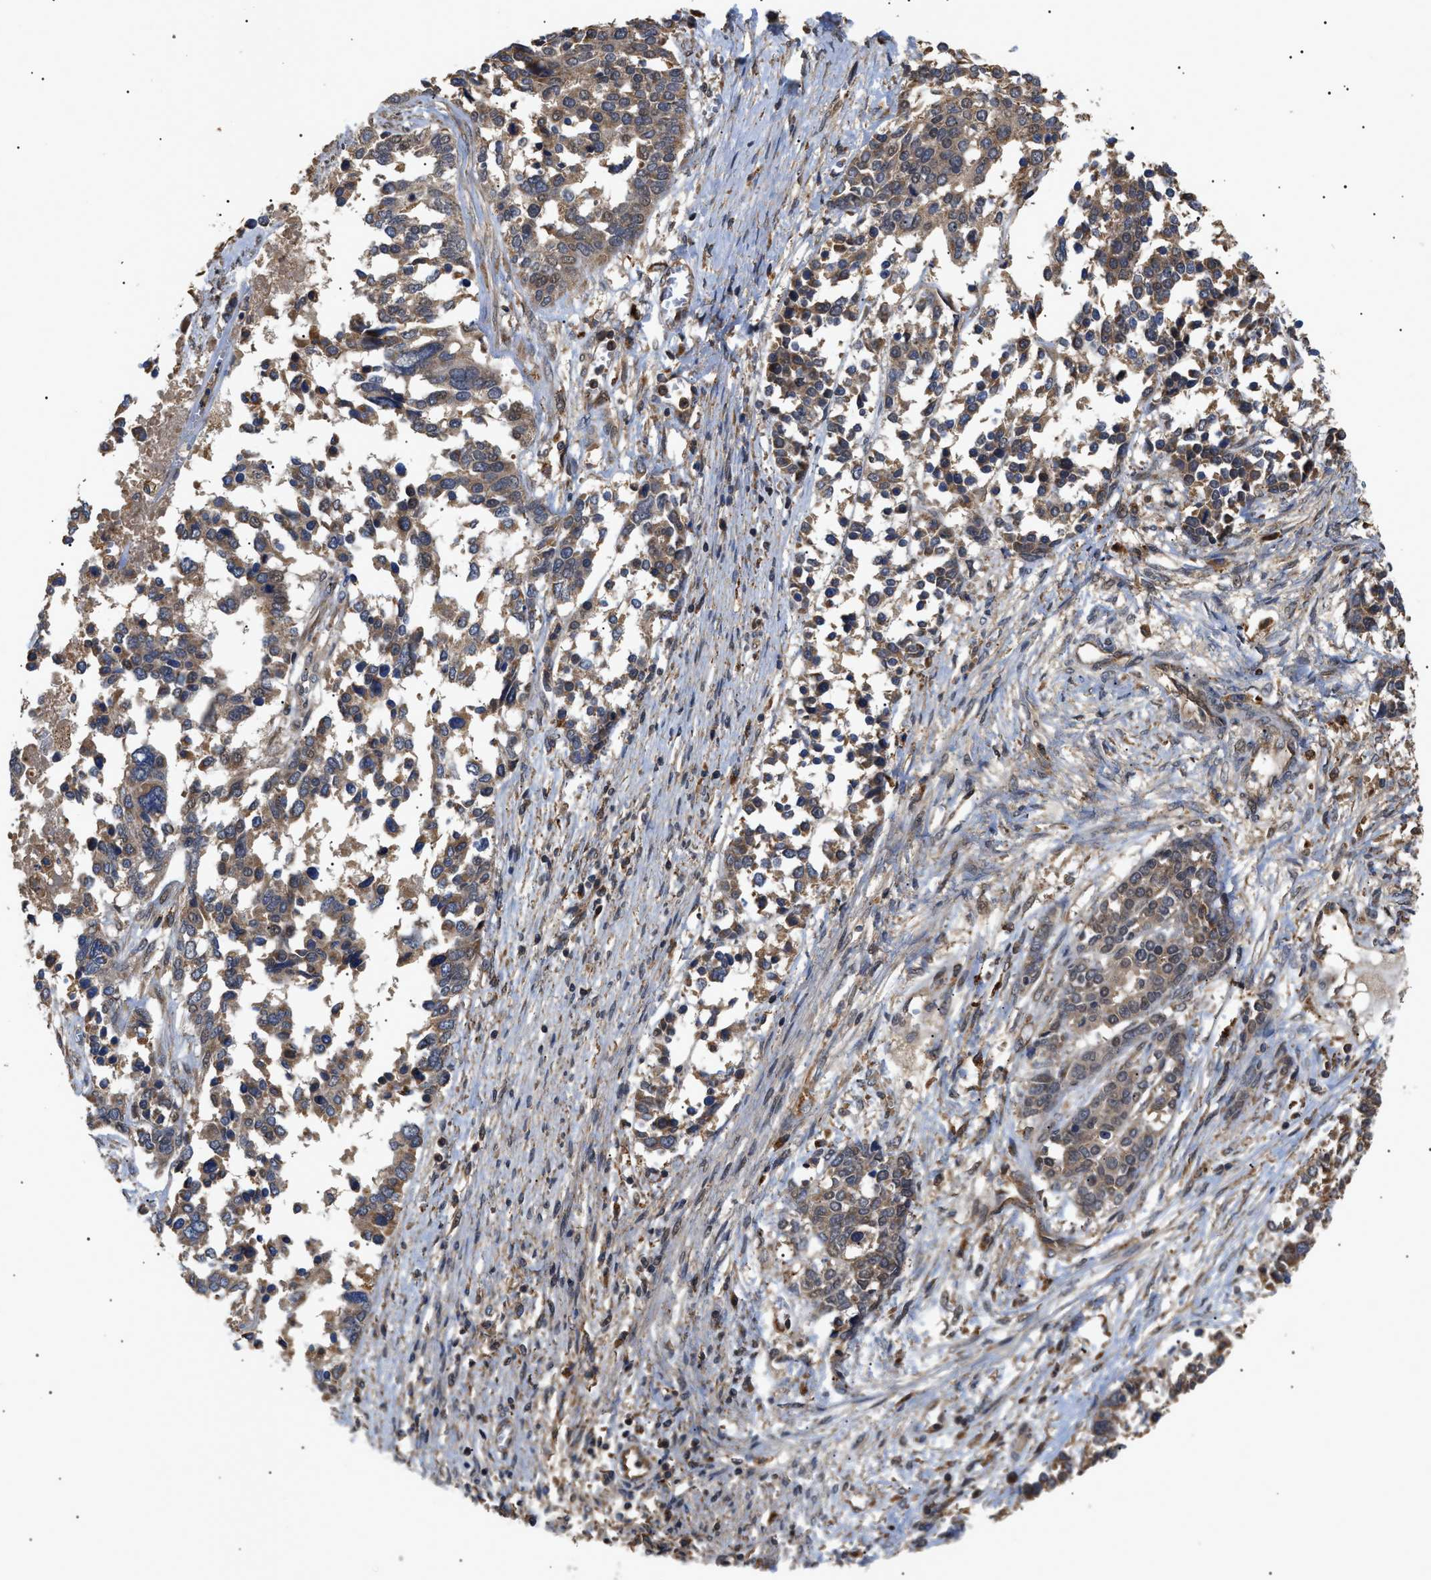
{"staining": {"intensity": "moderate", "quantity": ">75%", "location": "cytoplasmic/membranous,nuclear"}, "tissue": "ovarian cancer", "cell_type": "Tumor cells", "image_type": "cancer", "snomed": [{"axis": "morphology", "description": "Cystadenocarcinoma, serous, NOS"}, {"axis": "topography", "description": "Ovary"}], "caption": "Tumor cells demonstrate medium levels of moderate cytoplasmic/membranous and nuclear positivity in approximately >75% of cells in human ovarian serous cystadenocarcinoma. (Stains: DAB in brown, nuclei in blue, Microscopy: brightfield microscopy at high magnification).", "gene": "ASTL", "patient": {"sex": "female", "age": 44}}